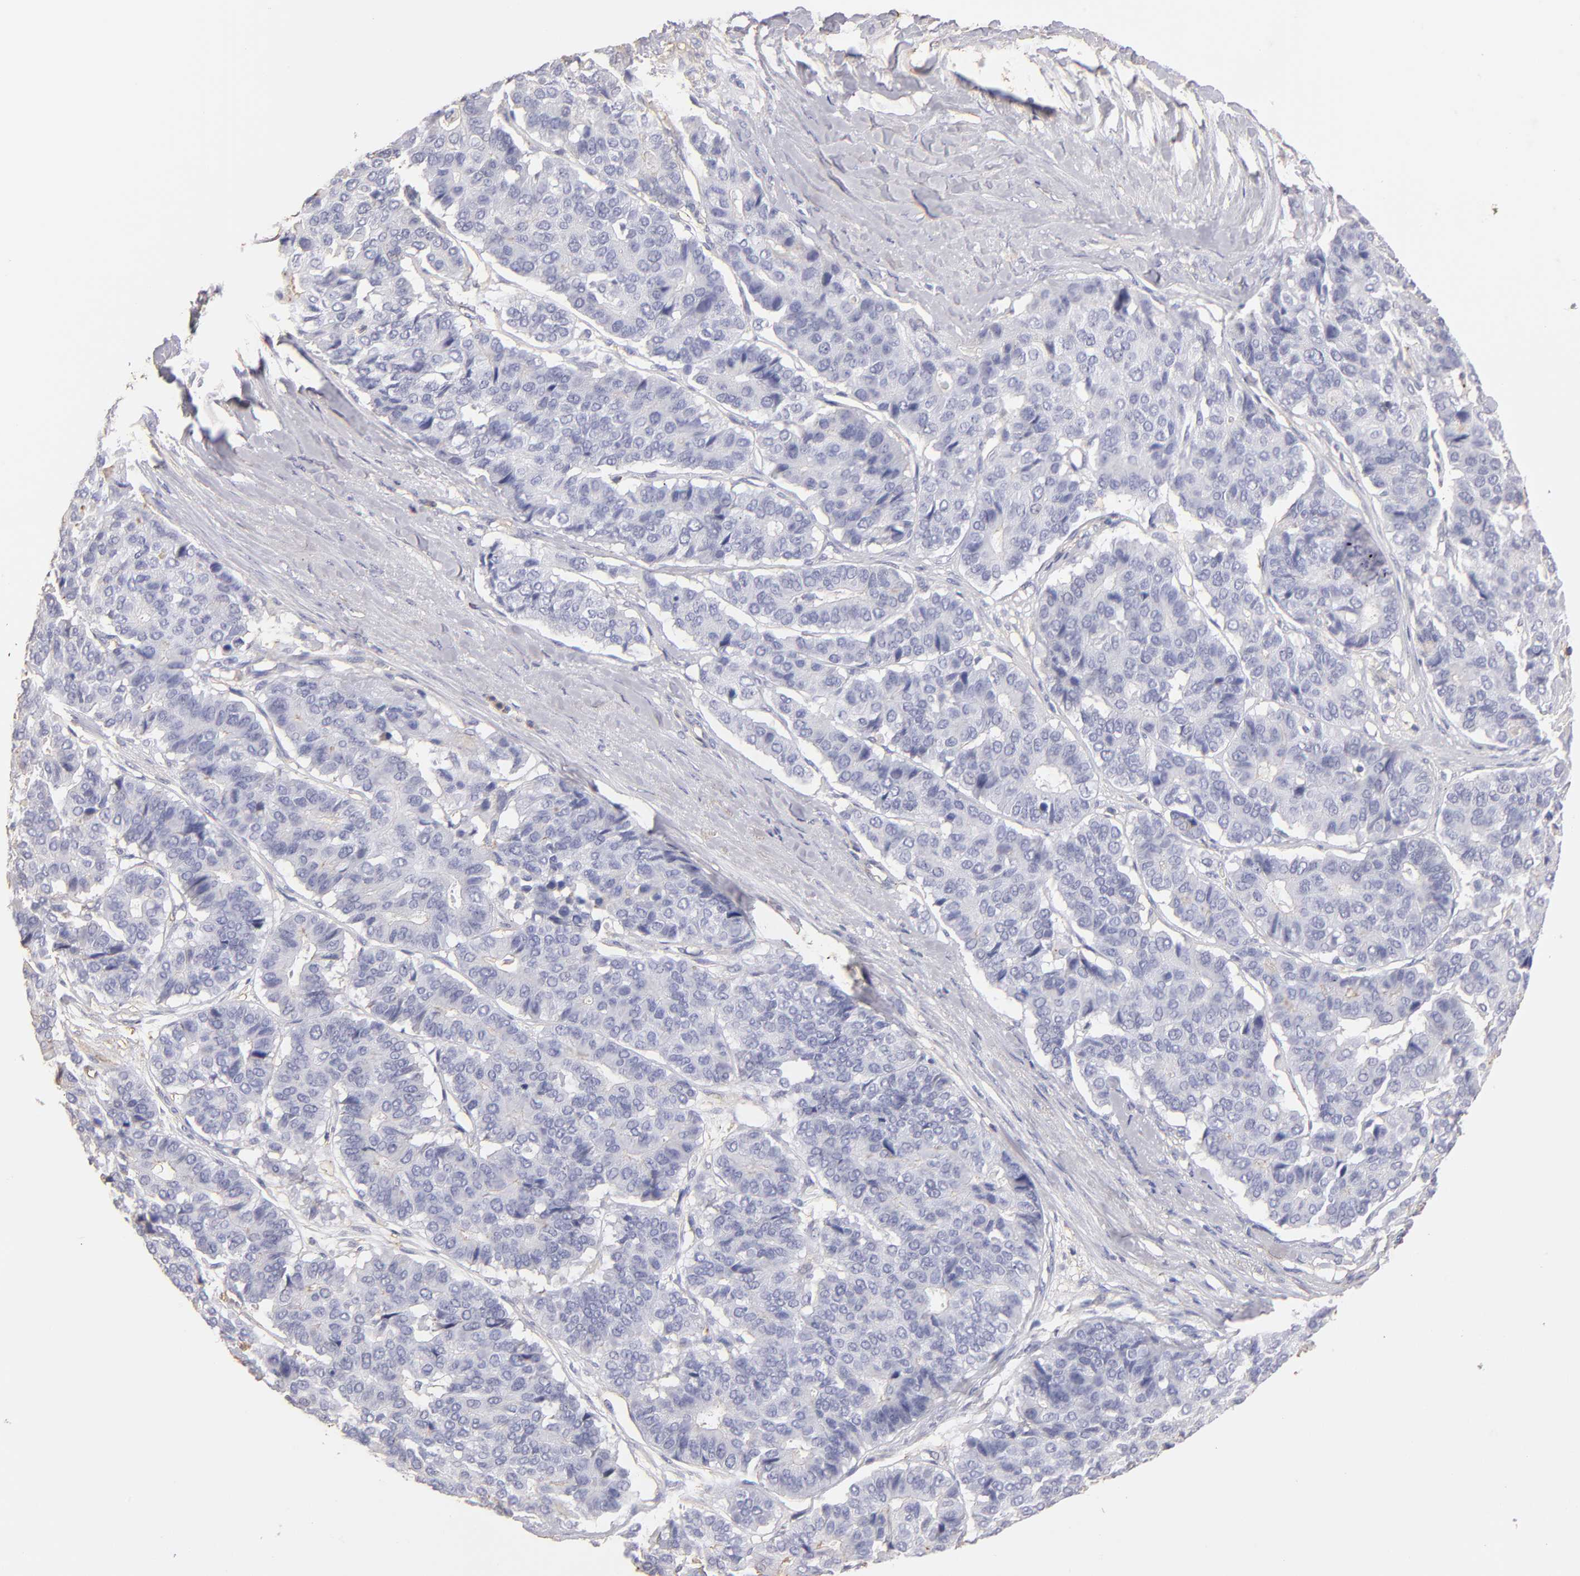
{"staining": {"intensity": "negative", "quantity": "none", "location": "none"}, "tissue": "pancreatic cancer", "cell_type": "Tumor cells", "image_type": "cancer", "snomed": [{"axis": "morphology", "description": "Adenocarcinoma, NOS"}, {"axis": "topography", "description": "Pancreas"}], "caption": "Immunohistochemistry photomicrograph of pancreatic cancer stained for a protein (brown), which shows no positivity in tumor cells.", "gene": "ABCB1", "patient": {"sex": "male", "age": 50}}